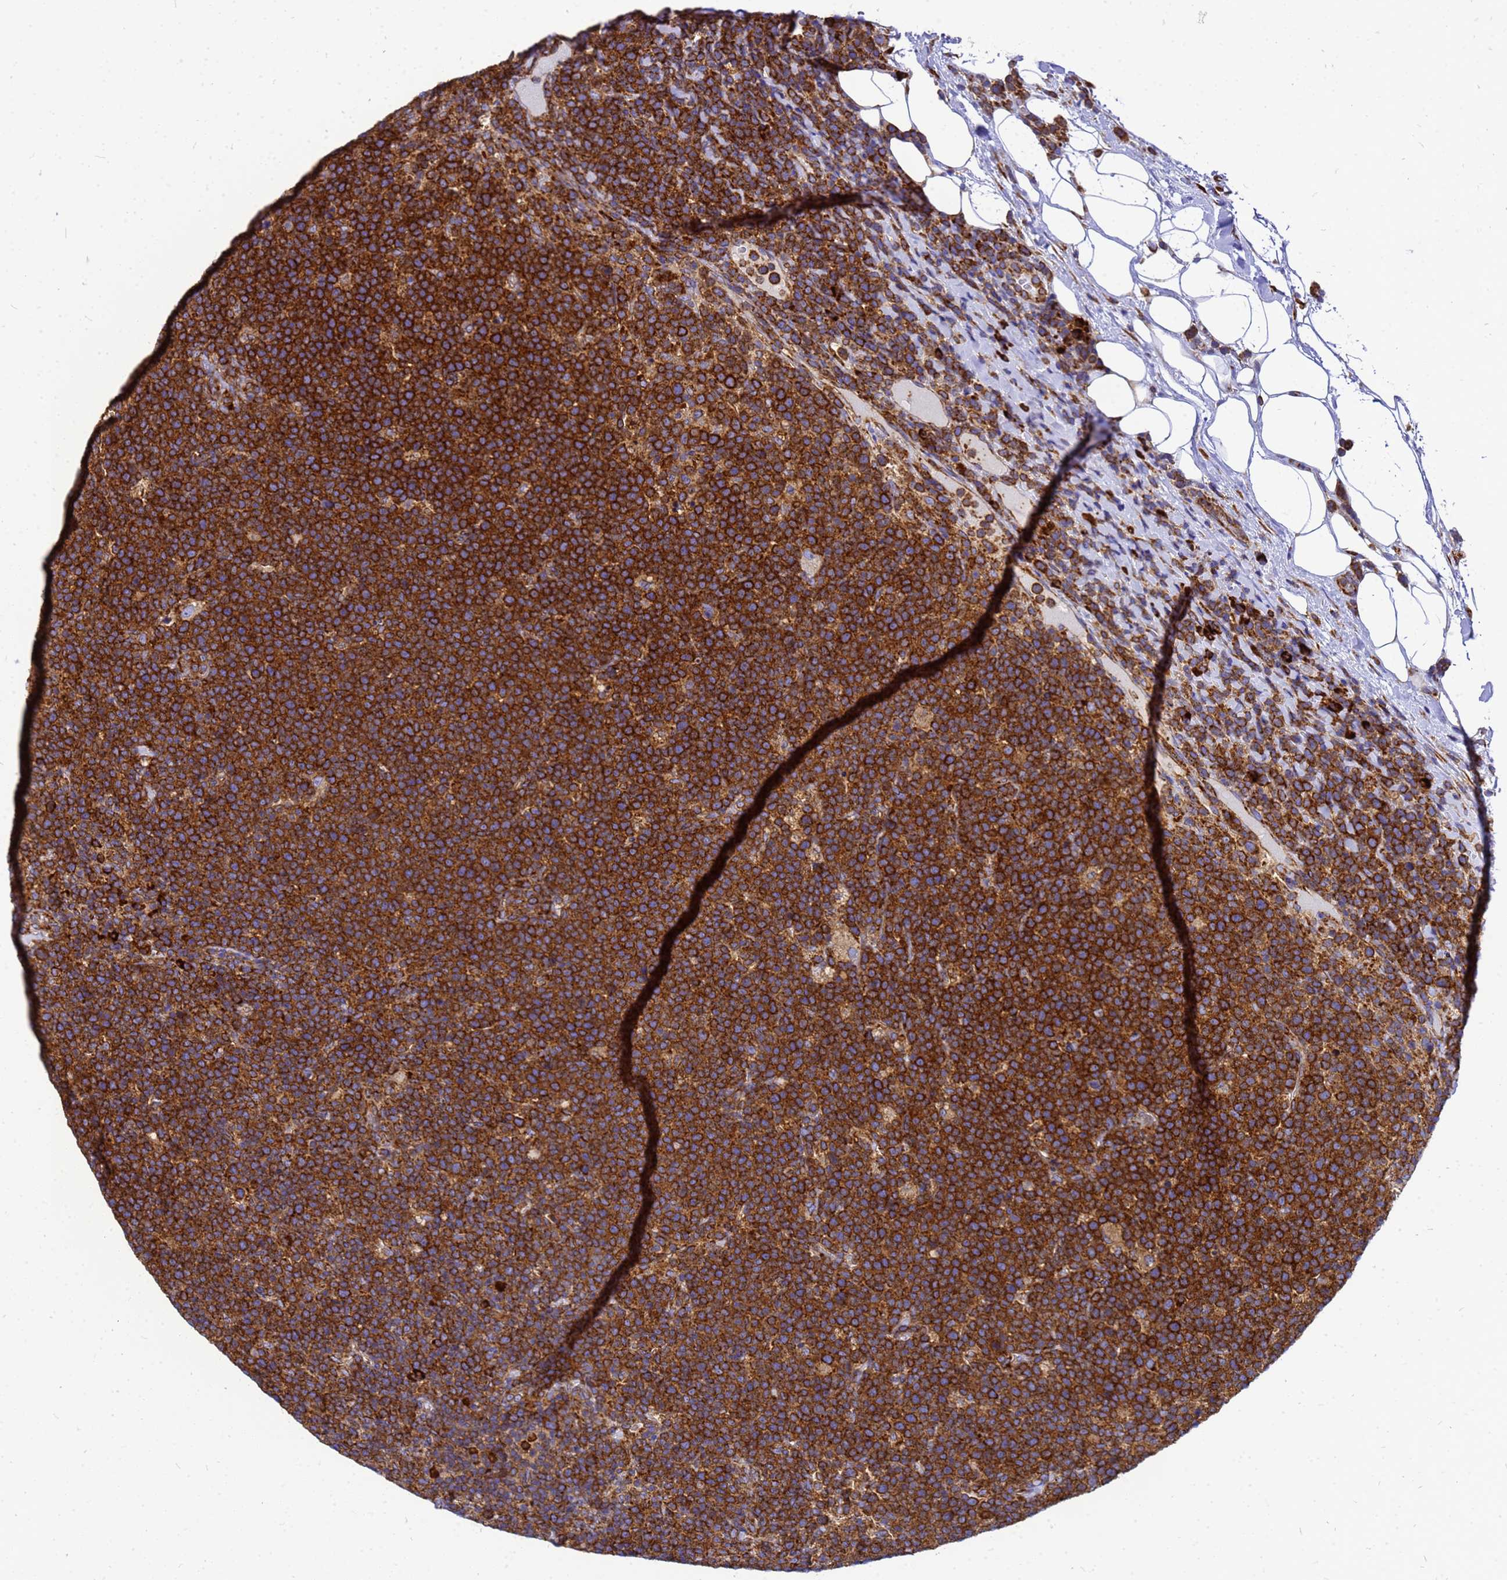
{"staining": {"intensity": "strong", "quantity": ">75%", "location": "cytoplasmic/membranous"}, "tissue": "lymphoma", "cell_type": "Tumor cells", "image_type": "cancer", "snomed": [{"axis": "morphology", "description": "Malignant lymphoma, non-Hodgkin's type, High grade"}, {"axis": "topography", "description": "Lymph node"}], "caption": "Immunohistochemistry histopathology image of neoplastic tissue: lymphoma stained using IHC displays high levels of strong protein expression localized specifically in the cytoplasmic/membranous of tumor cells, appearing as a cytoplasmic/membranous brown color.", "gene": "EEF1D", "patient": {"sex": "male", "age": 61}}